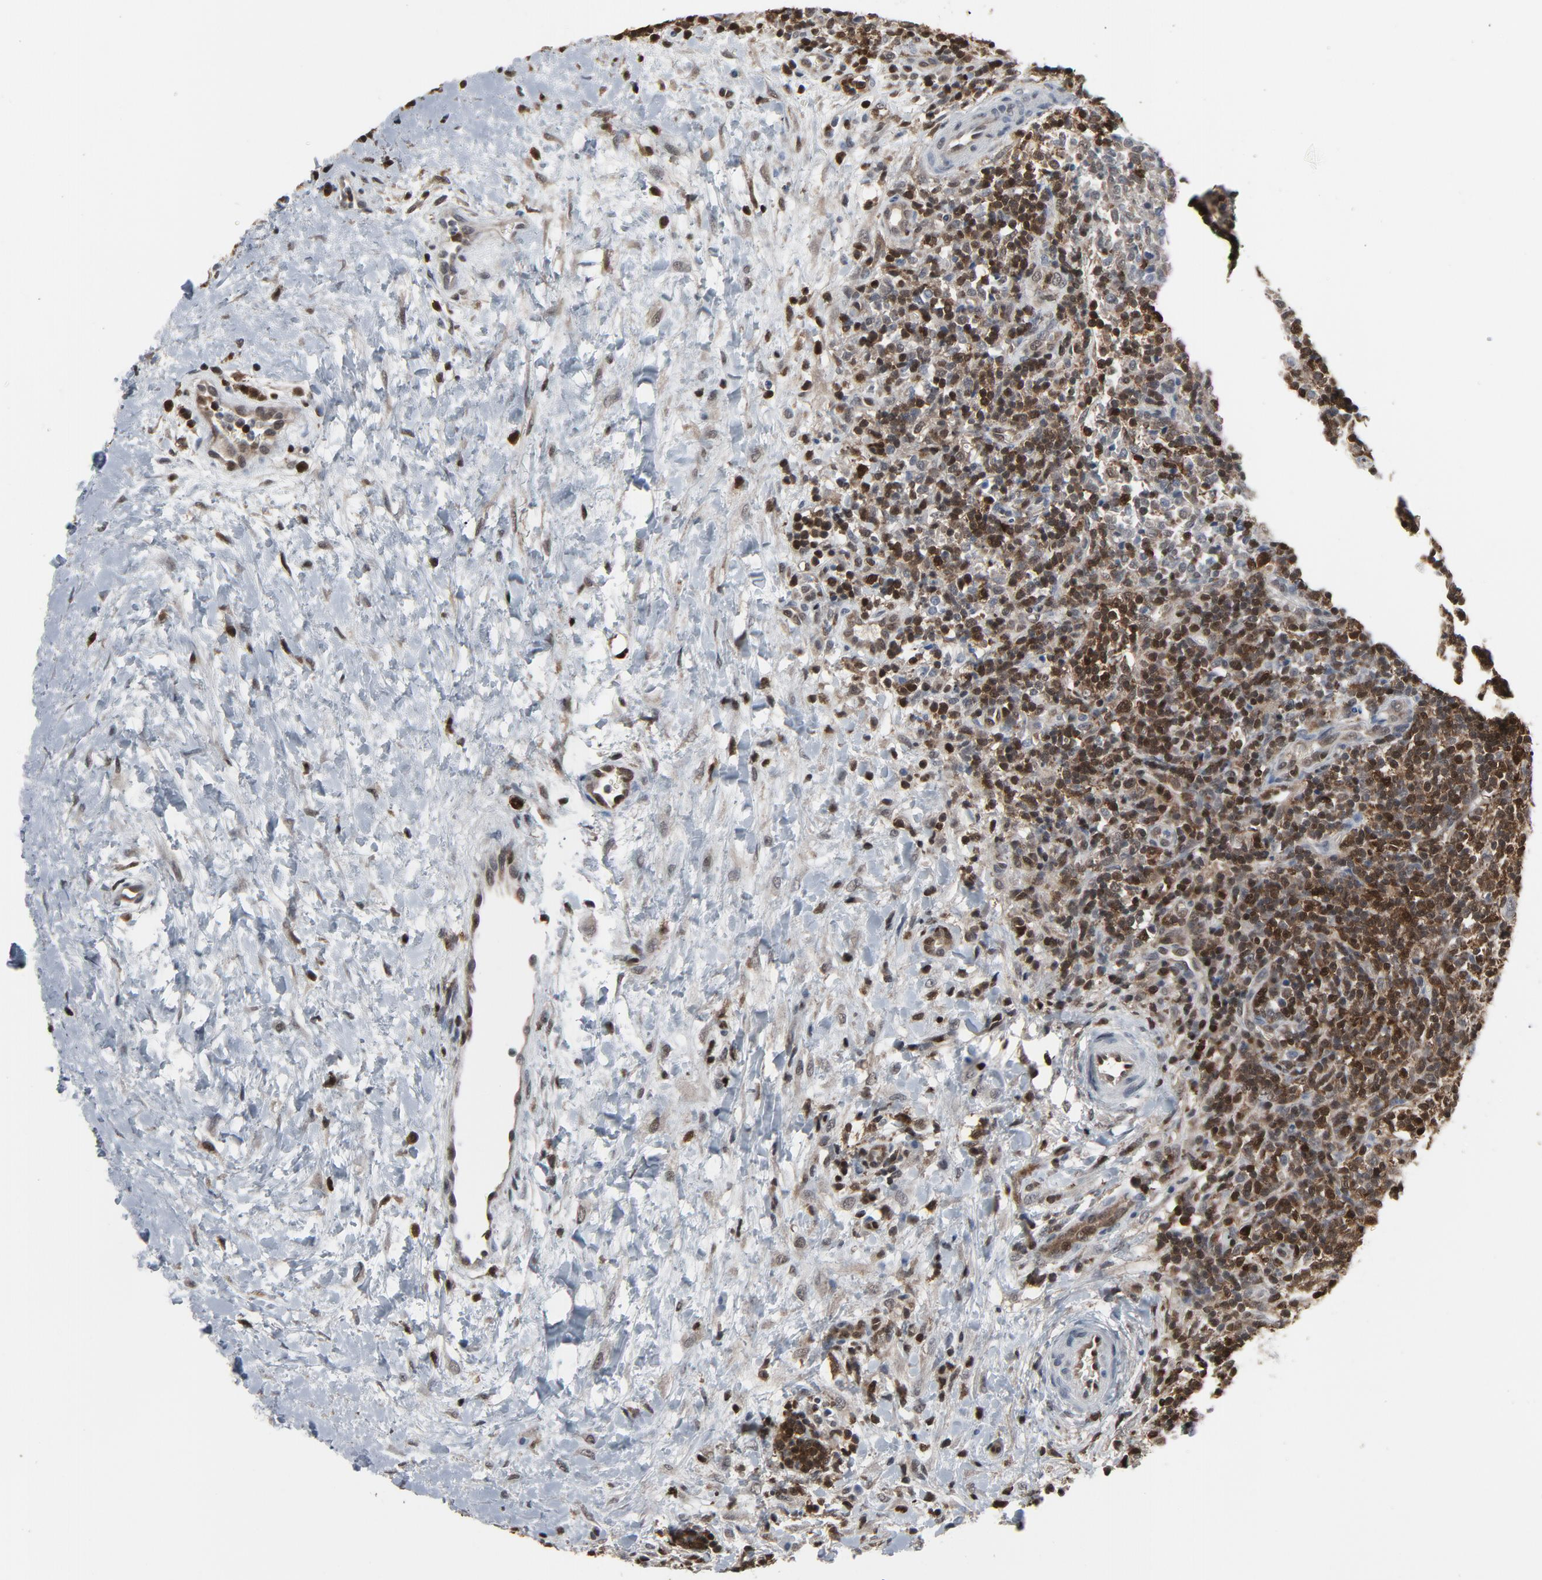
{"staining": {"intensity": "strong", "quantity": ">75%", "location": "cytoplasmic/membranous,nuclear"}, "tissue": "lymphoma", "cell_type": "Tumor cells", "image_type": "cancer", "snomed": [{"axis": "morphology", "description": "Malignant lymphoma, non-Hodgkin's type, Low grade"}, {"axis": "topography", "description": "Lymph node"}], "caption": "Malignant lymphoma, non-Hodgkin's type (low-grade) stained with immunohistochemistry (IHC) demonstrates strong cytoplasmic/membranous and nuclear positivity in about >75% of tumor cells.", "gene": "STAT5A", "patient": {"sex": "female", "age": 76}}